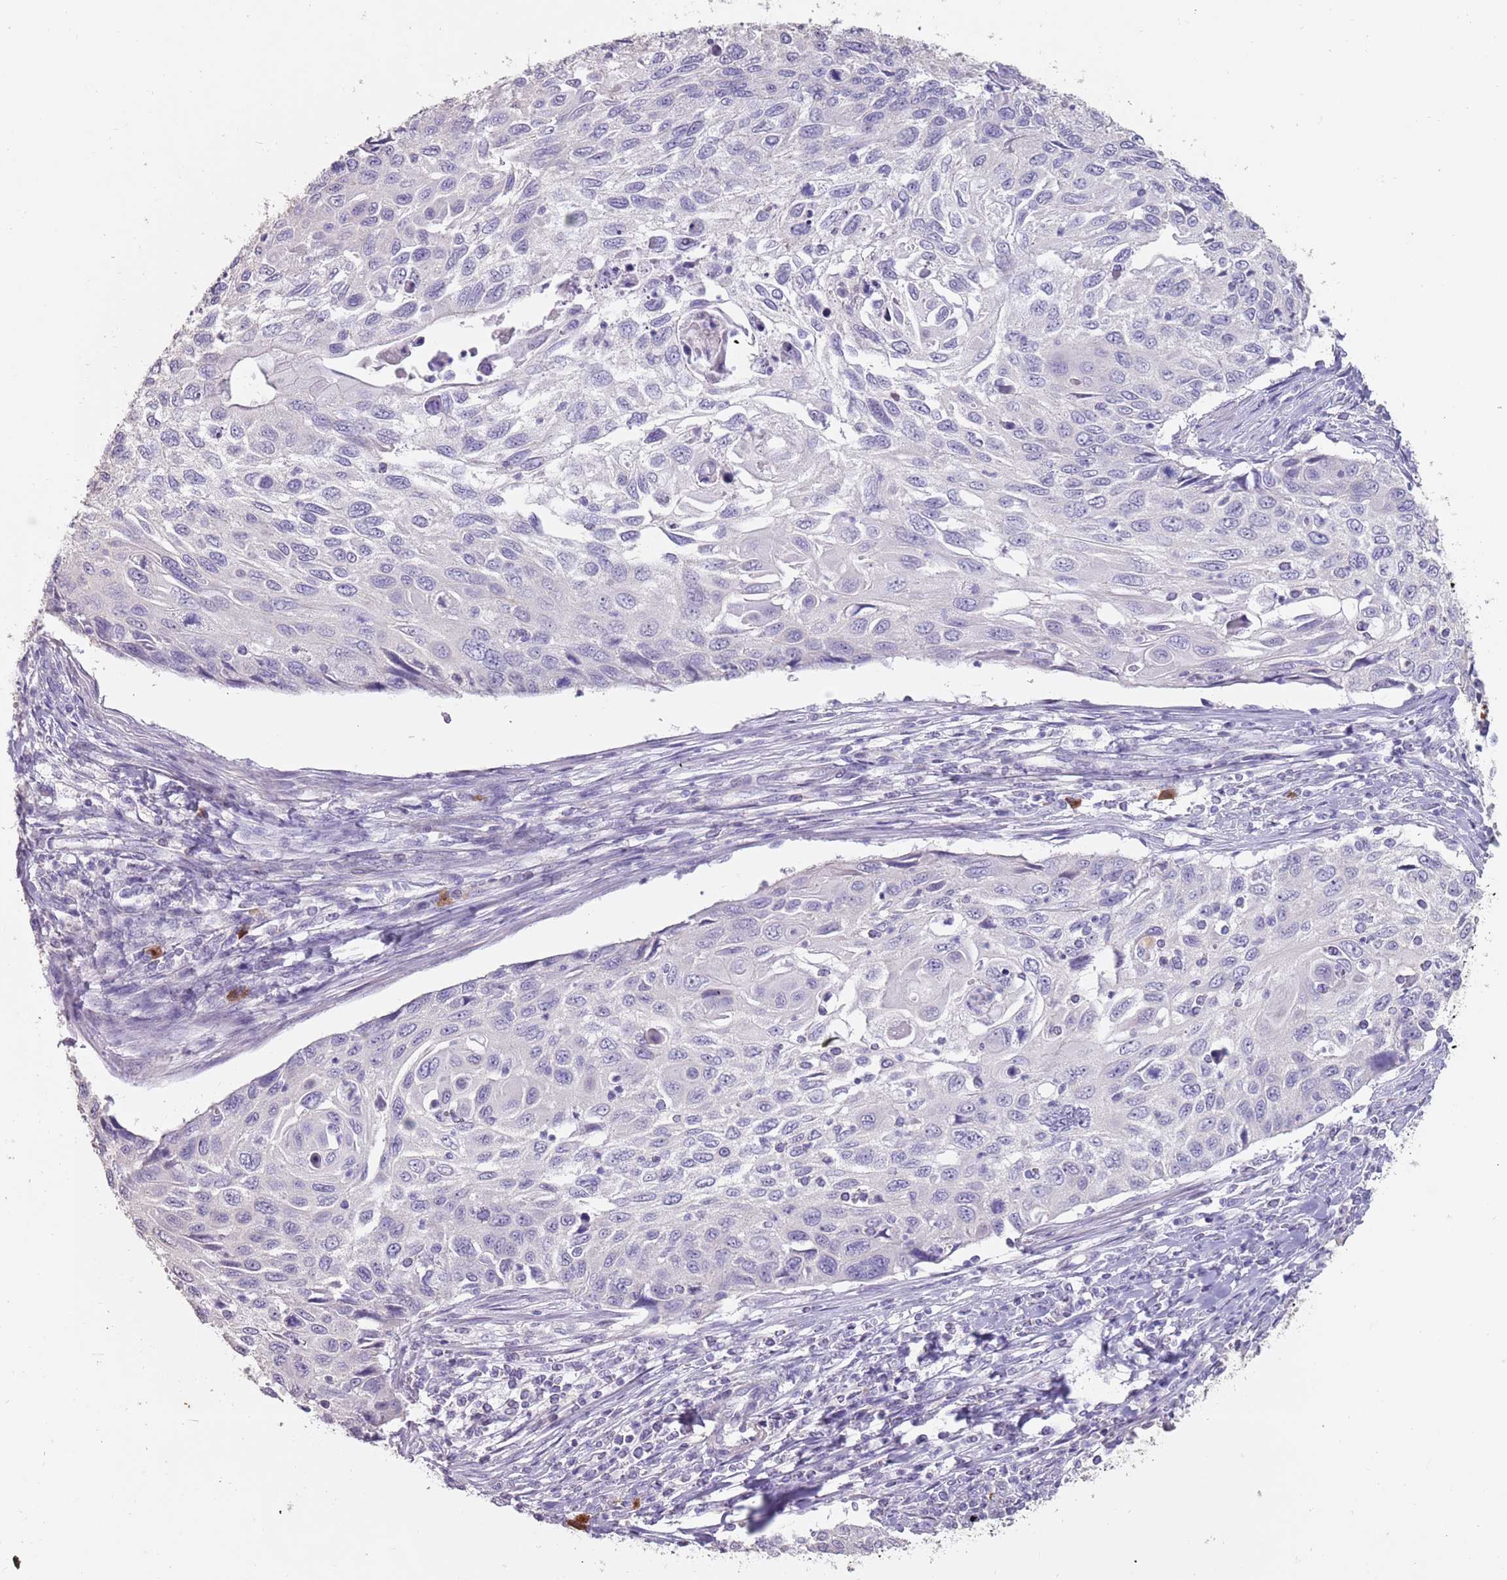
{"staining": {"intensity": "negative", "quantity": "none", "location": "none"}, "tissue": "cervical cancer", "cell_type": "Tumor cells", "image_type": "cancer", "snomed": [{"axis": "morphology", "description": "Squamous cell carcinoma, NOS"}, {"axis": "topography", "description": "Cervix"}], "caption": "High magnification brightfield microscopy of cervical cancer stained with DAB (3,3'-diaminobenzidine) (brown) and counterstained with hematoxylin (blue): tumor cells show no significant expression. Brightfield microscopy of IHC stained with DAB (3,3'-diaminobenzidine) (brown) and hematoxylin (blue), captured at high magnification.", "gene": "STYK1", "patient": {"sex": "female", "age": 70}}